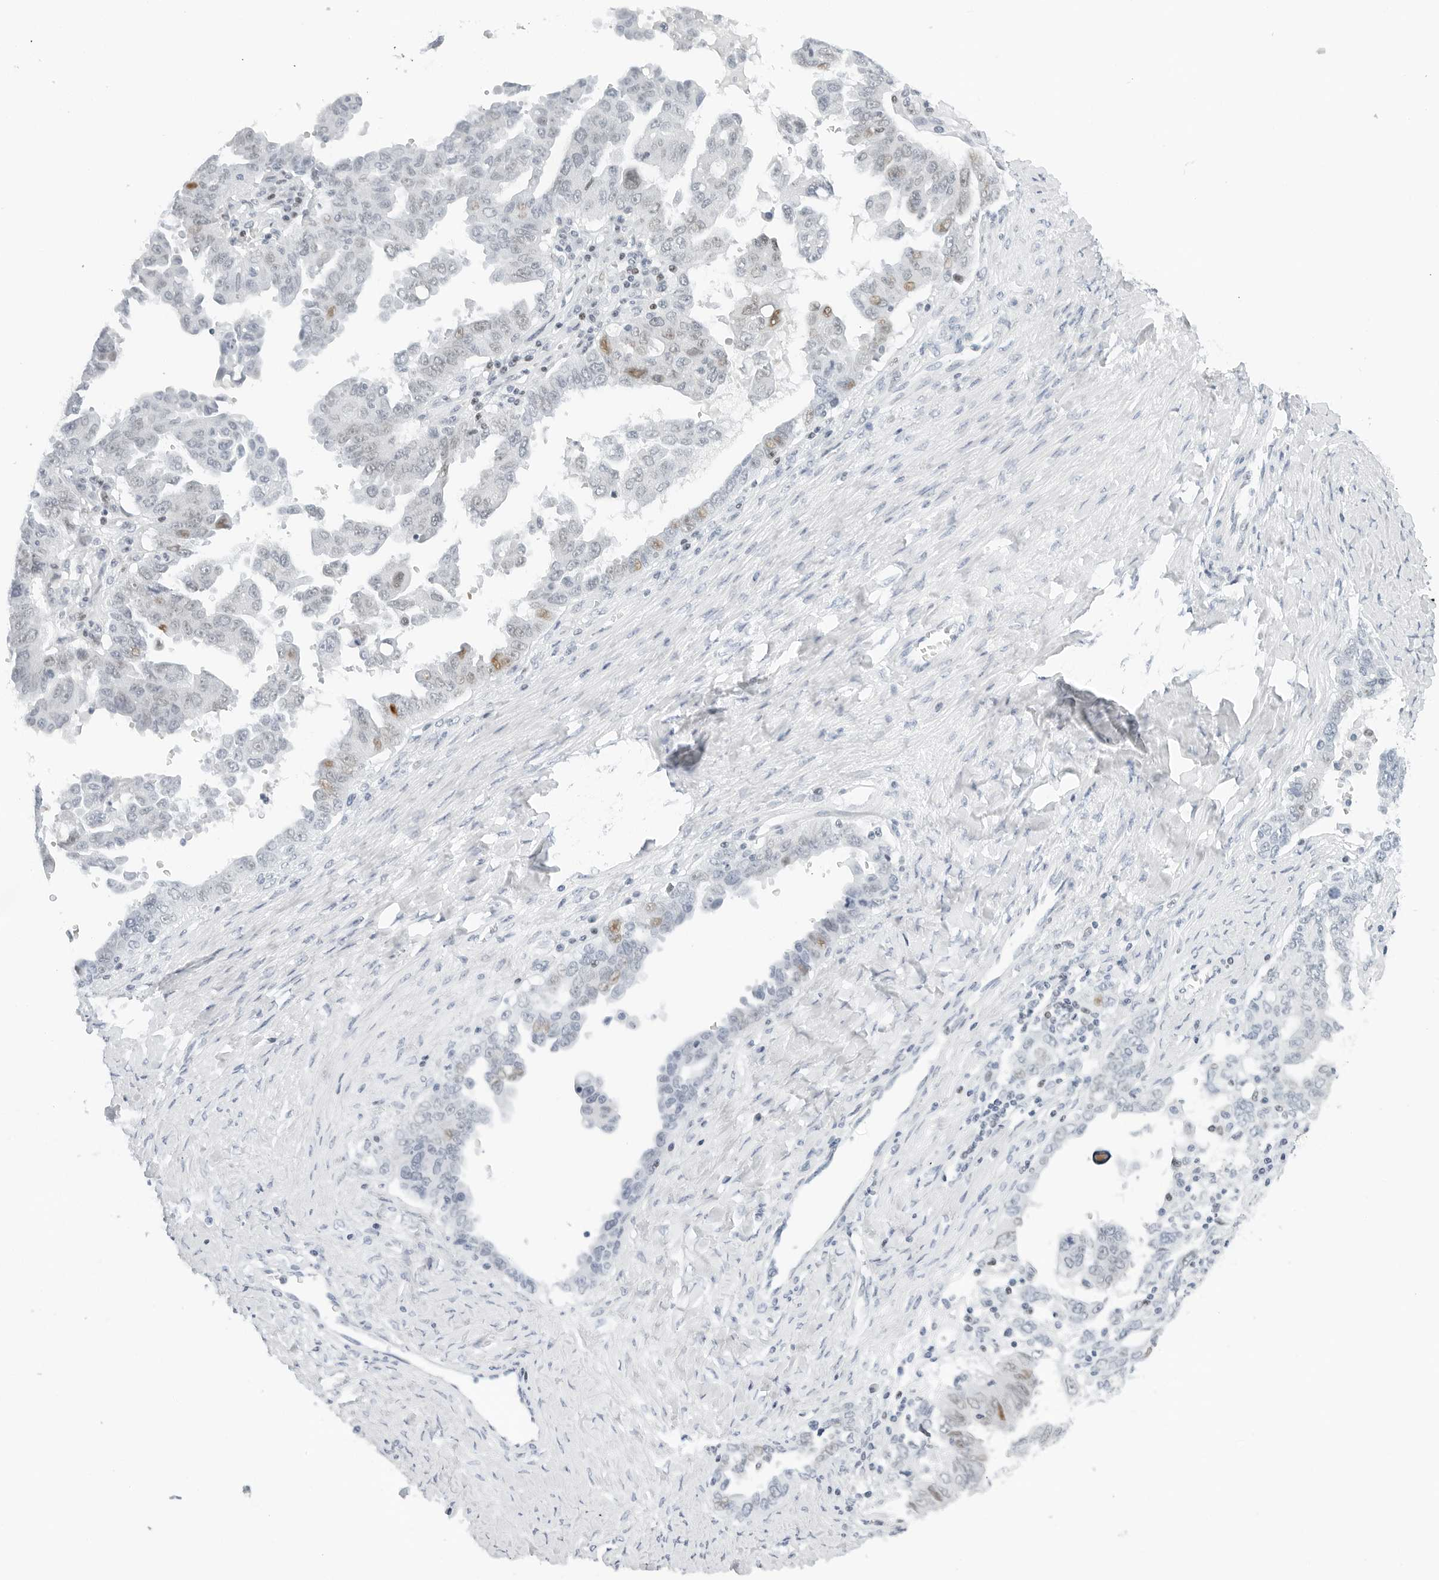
{"staining": {"intensity": "weak", "quantity": "<25%", "location": "nuclear"}, "tissue": "ovarian cancer", "cell_type": "Tumor cells", "image_type": "cancer", "snomed": [{"axis": "morphology", "description": "Carcinoma, endometroid"}, {"axis": "topography", "description": "Ovary"}], "caption": "The micrograph shows no staining of tumor cells in endometroid carcinoma (ovarian).", "gene": "NTMT2", "patient": {"sex": "female", "age": 62}}